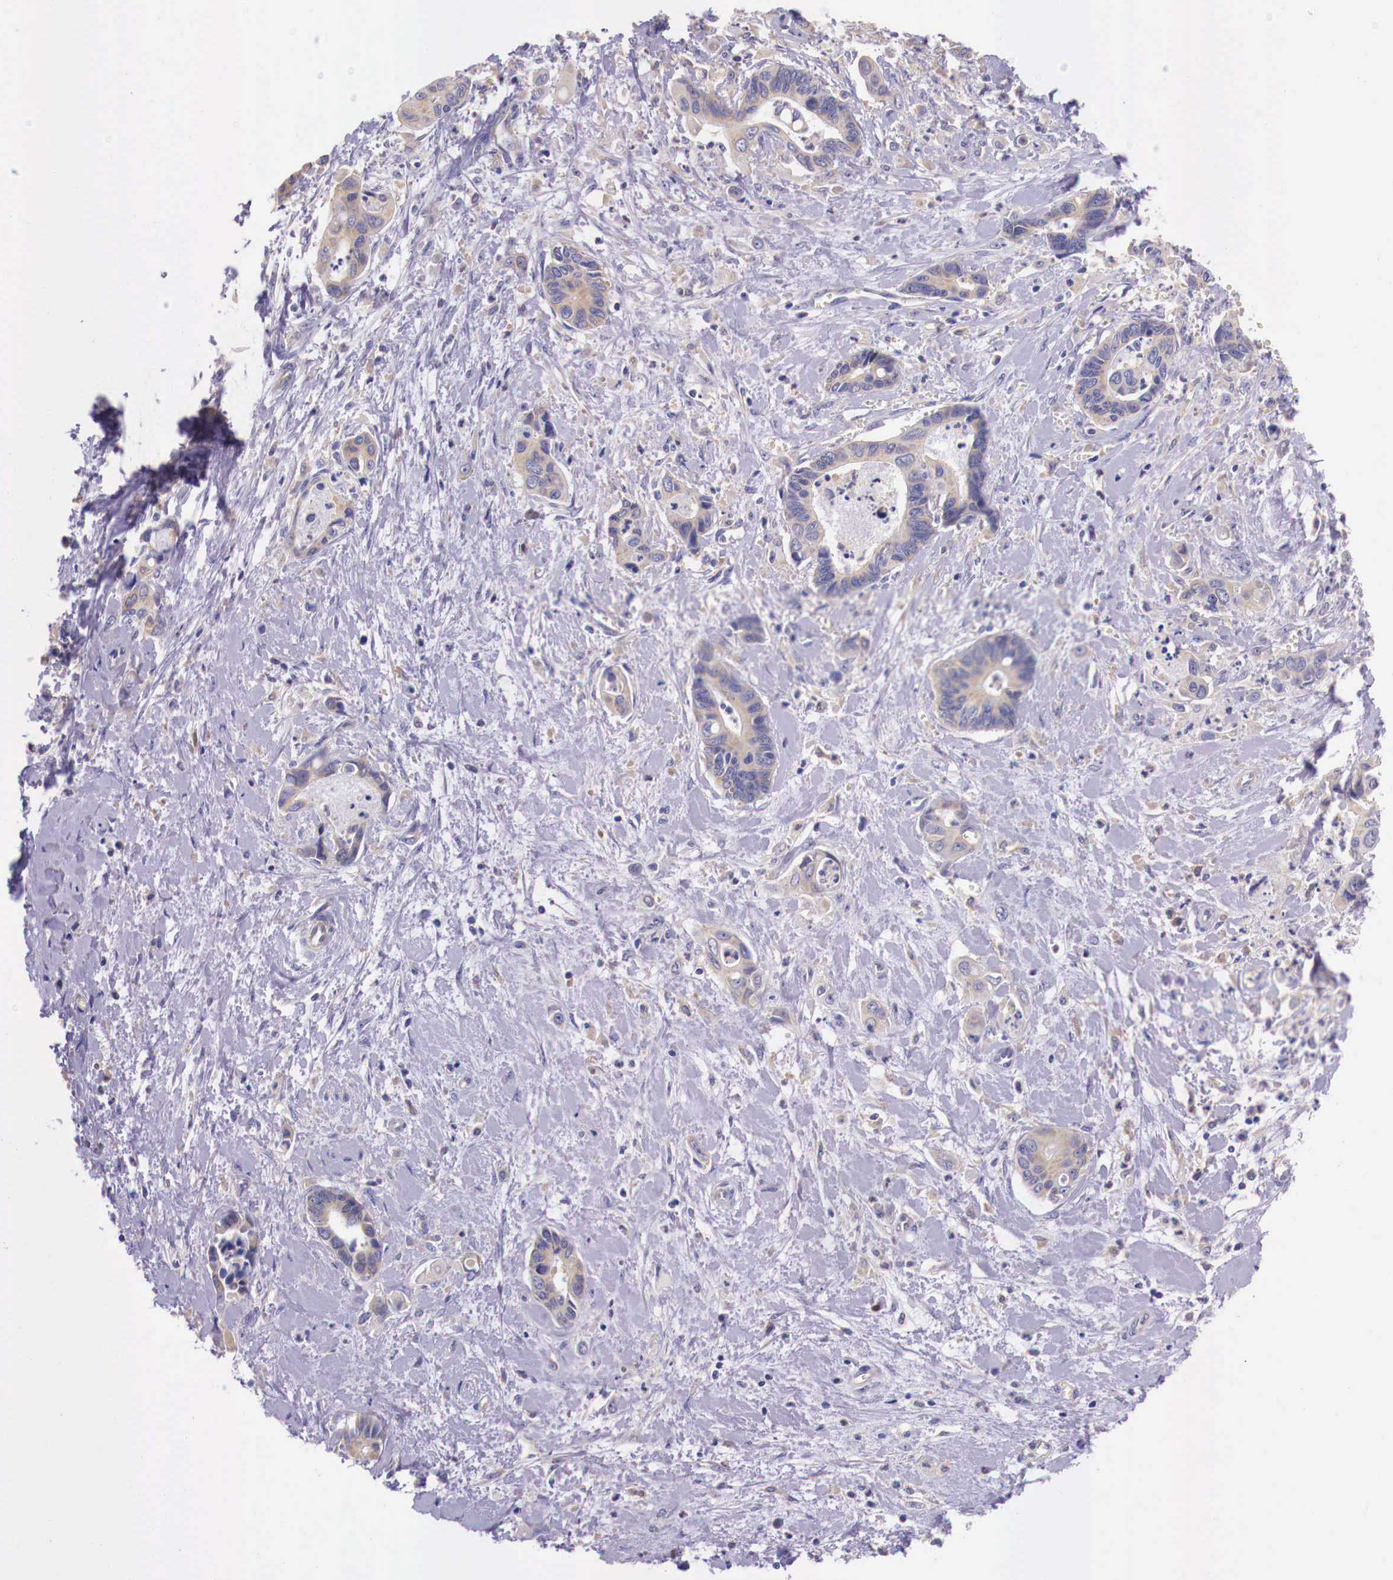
{"staining": {"intensity": "weak", "quantity": "25%-75%", "location": "cytoplasmic/membranous"}, "tissue": "pancreatic cancer", "cell_type": "Tumor cells", "image_type": "cancer", "snomed": [{"axis": "morphology", "description": "Adenocarcinoma, NOS"}, {"axis": "topography", "description": "Pancreas"}], "caption": "Brown immunohistochemical staining in human pancreatic cancer (adenocarcinoma) shows weak cytoplasmic/membranous staining in about 25%-75% of tumor cells.", "gene": "GRIPAP1", "patient": {"sex": "female", "age": 70}}